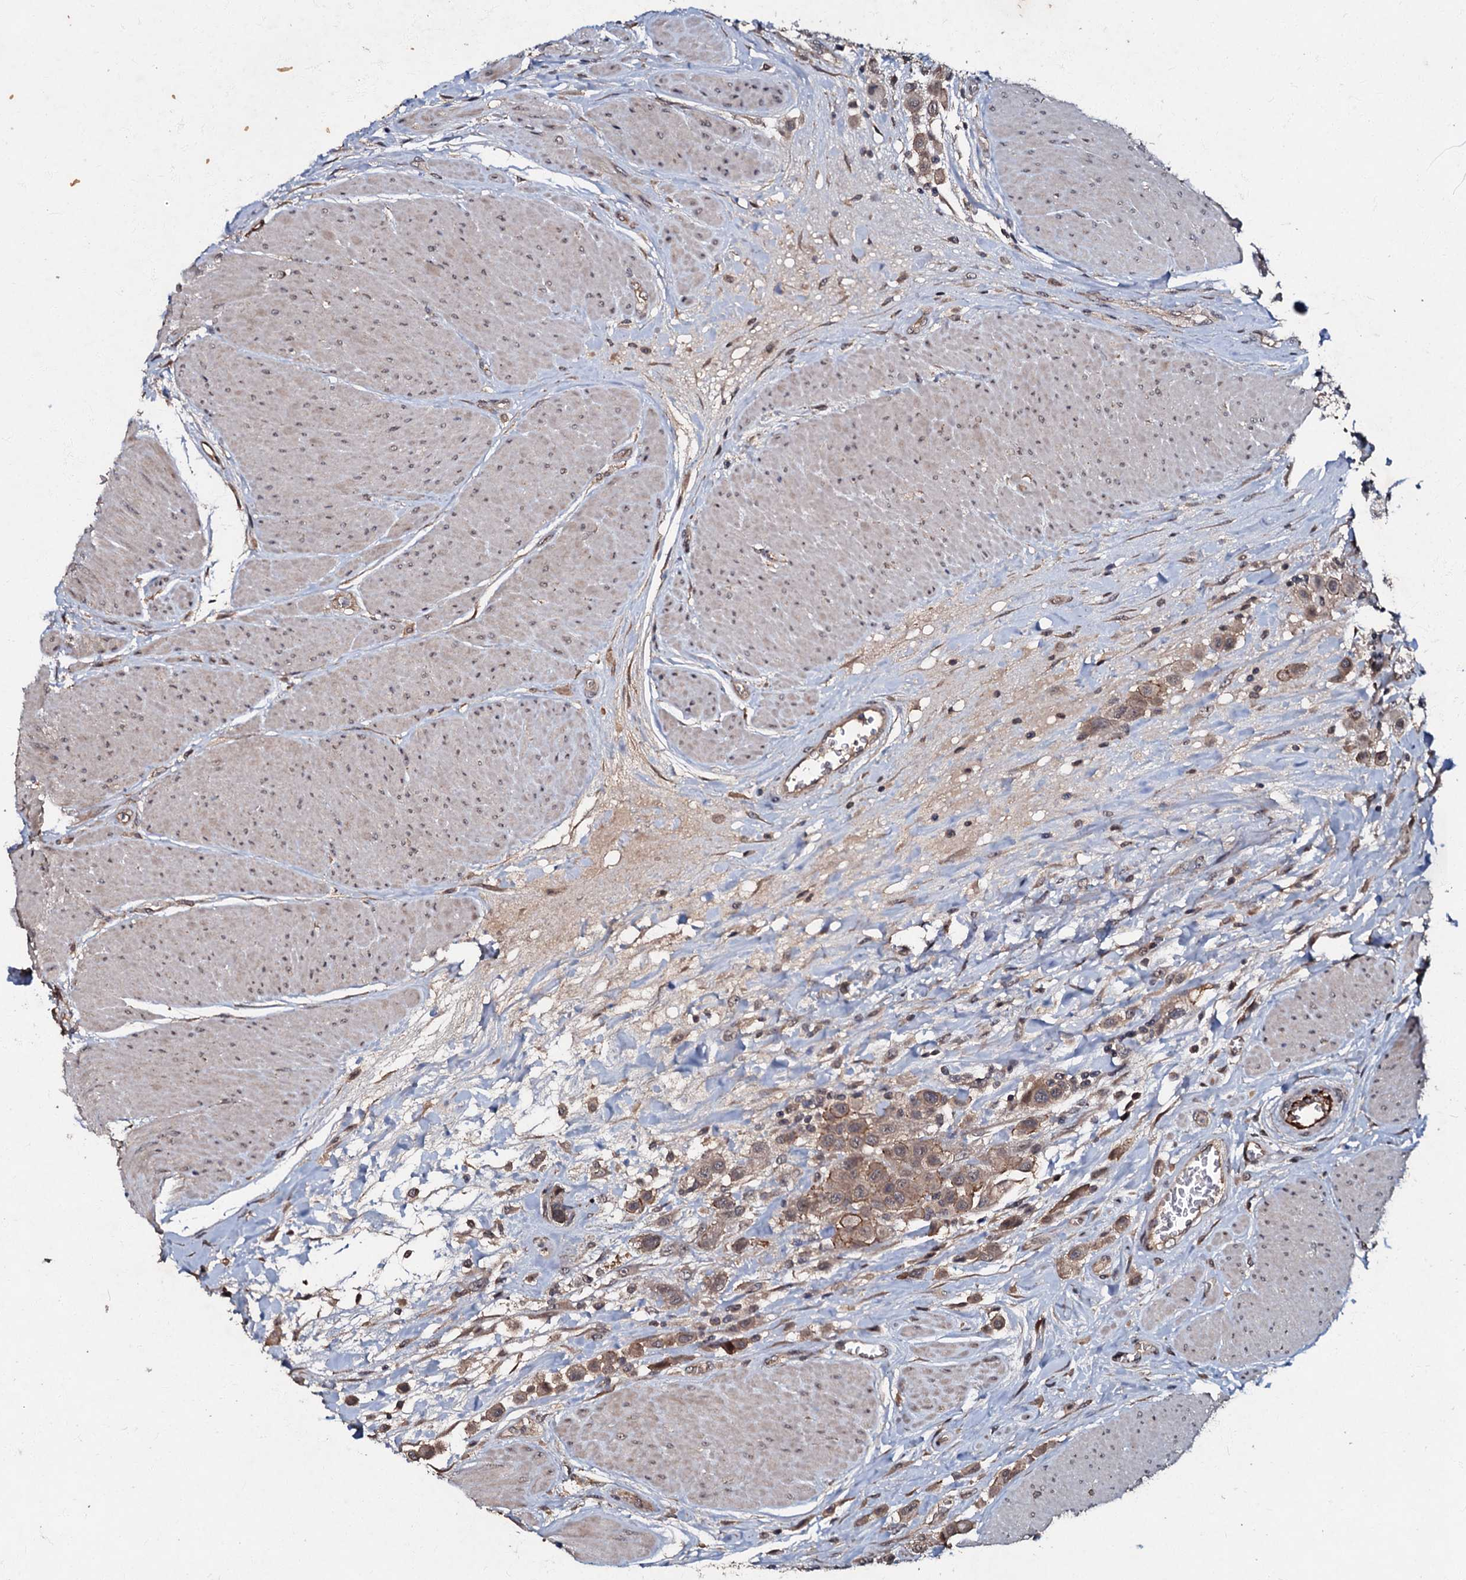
{"staining": {"intensity": "weak", "quantity": ">75%", "location": "cytoplasmic/membranous"}, "tissue": "urothelial cancer", "cell_type": "Tumor cells", "image_type": "cancer", "snomed": [{"axis": "morphology", "description": "Urothelial carcinoma, High grade"}, {"axis": "topography", "description": "Urinary bladder"}], "caption": "Weak cytoplasmic/membranous expression for a protein is identified in about >75% of tumor cells of high-grade urothelial carcinoma using immunohistochemistry (IHC).", "gene": "MANSC4", "patient": {"sex": "male", "age": 50}}